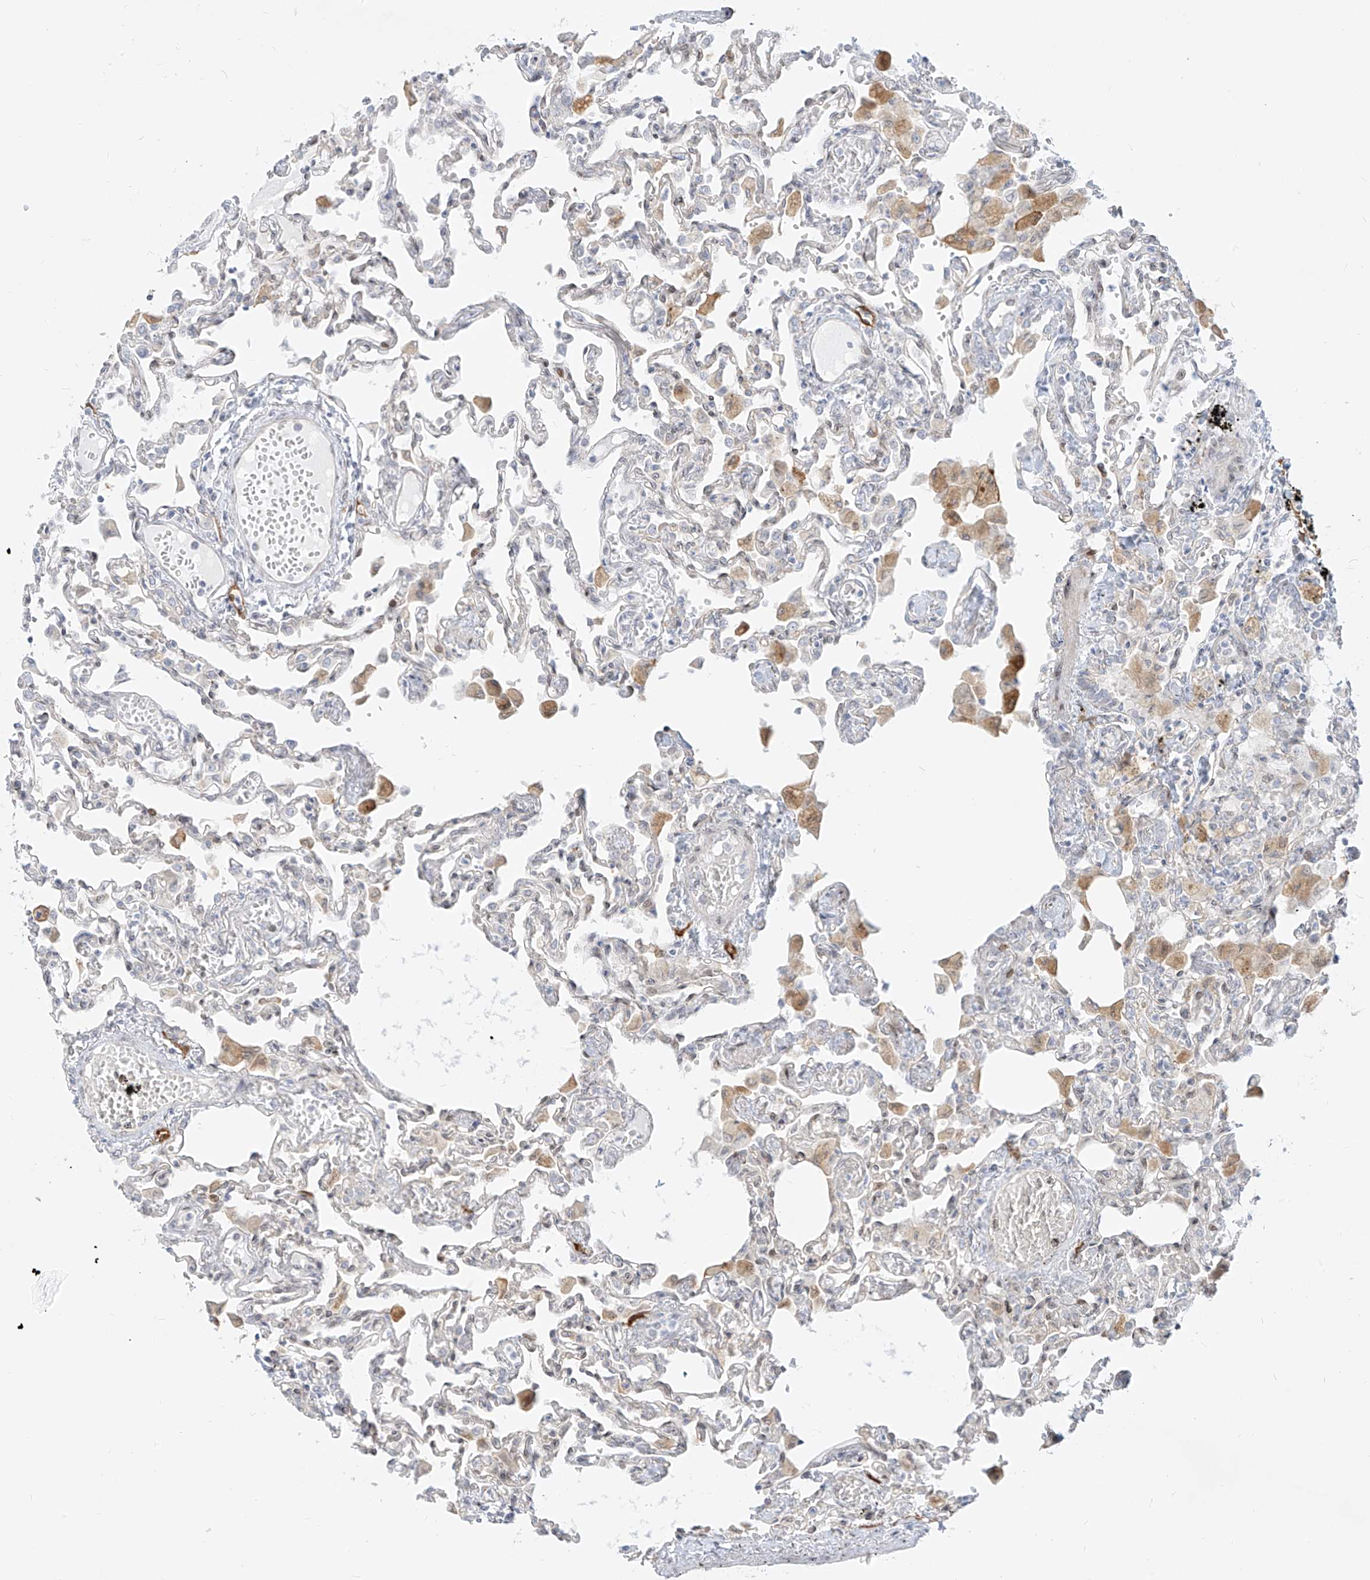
{"staining": {"intensity": "negative", "quantity": "none", "location": "none"}, "tissue": "lung", "cell_type": "Alveolar cells", "image_type": "normal", "snomed": [{"axis": "morphology", "description": "Normal tissue, NOS"}, {"axis": "topography", "description": "Bronchus"}, {"axis": "topography", "description": "Lung"}], "caption": "IHC of benign lung reveals no positivity in alveolar cells. The staining was performed using DAB to visualize the protein expression in brown, while the nuclei were stained in blue with hematoxylin (Magnification: 20x).", "gene": "NHSL1", "patient": {"sex": "female", "age": 49}}